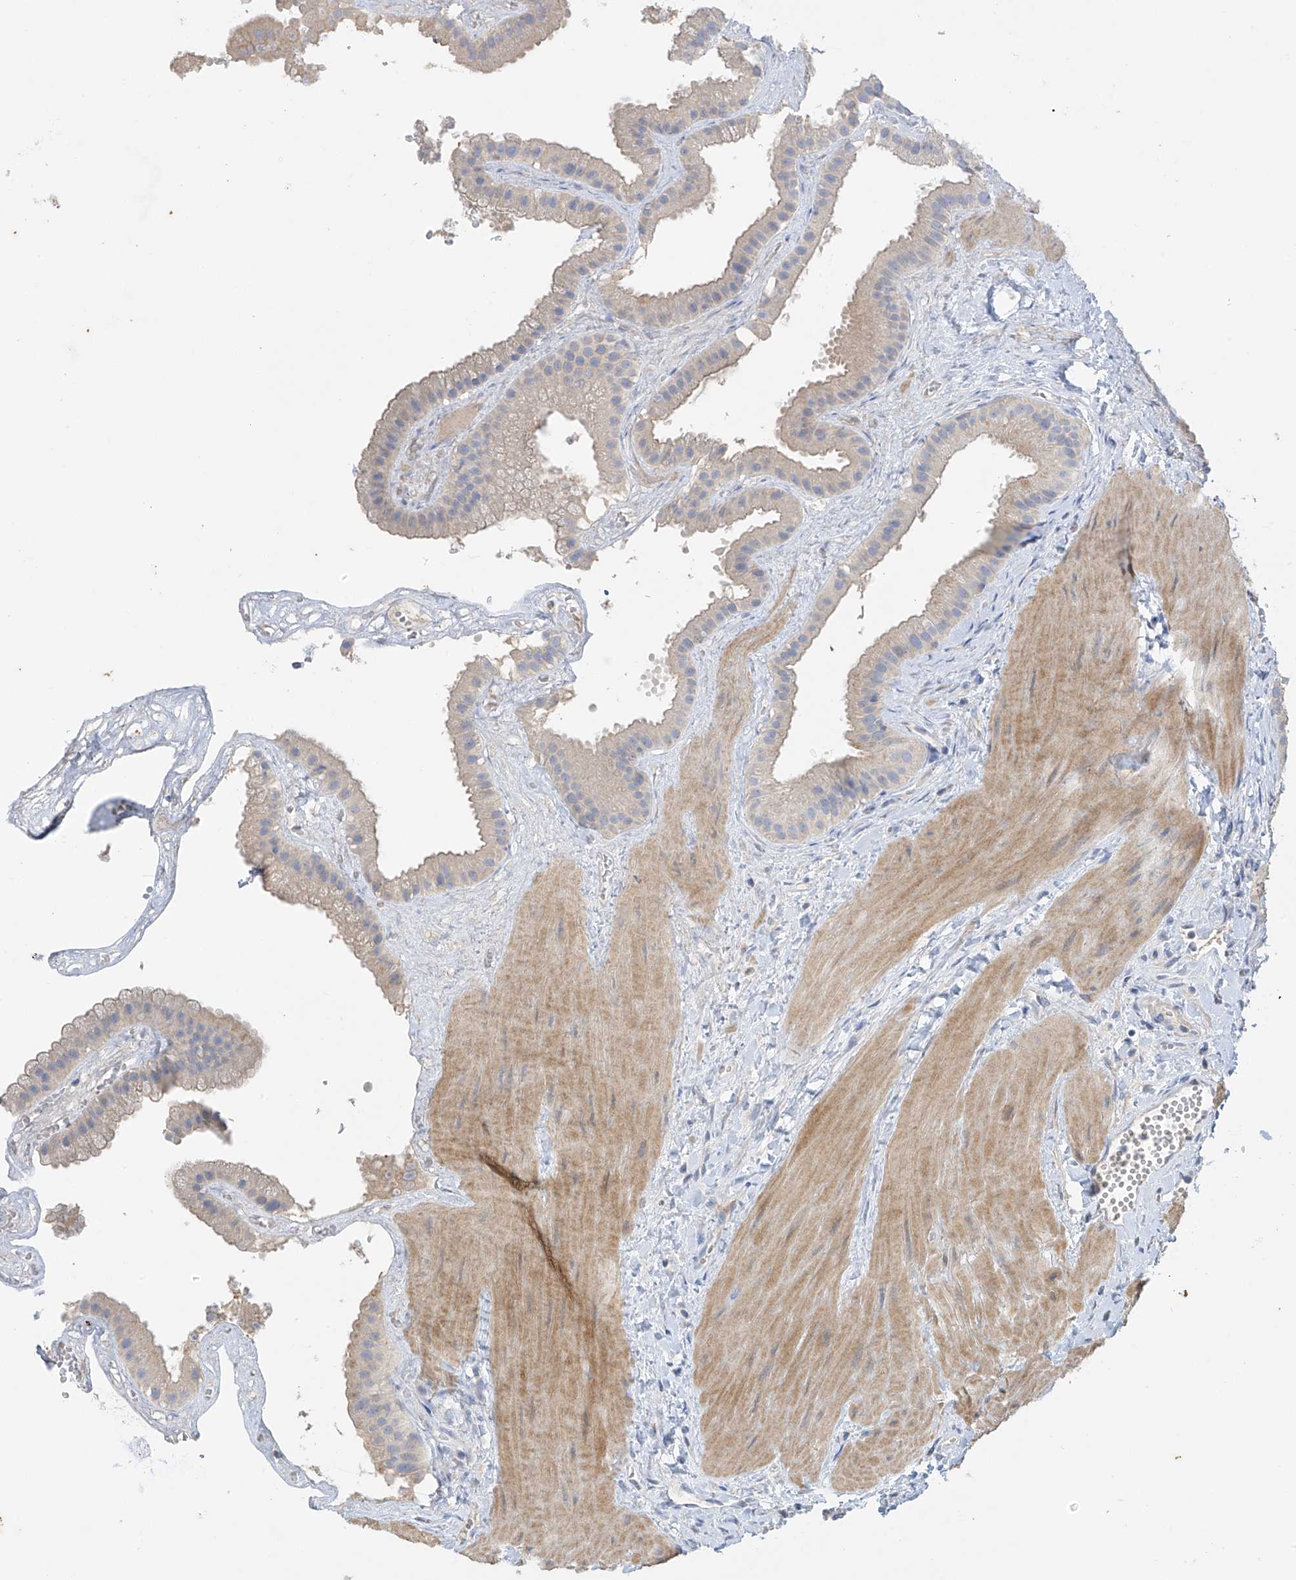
{"staining": {"intensity": "moderate", "quantity": "<25%", "location": "cytoplasmic/membranous"}, "tissue": "gallbladder", "cell_type": "Glandular cells", "image_type": "normal", "snomed": [{"axis": "morphology", "description": "Normal tissue, NOS"}, {"axis": "topography", "description": "Gallbladder"}], "caption": "Brown immunohistochemical staining in unremarkable gallbladder demonstrates moderate cytoplasmic/membranous positivity in about <25% of glandular cells. Using DAB (brown) and hematoxylin (blue) stains, captured at high magnification using brightfield microscopy.", "gene": "PRSS12", "patient": {"sex": "male", "age": 55}}